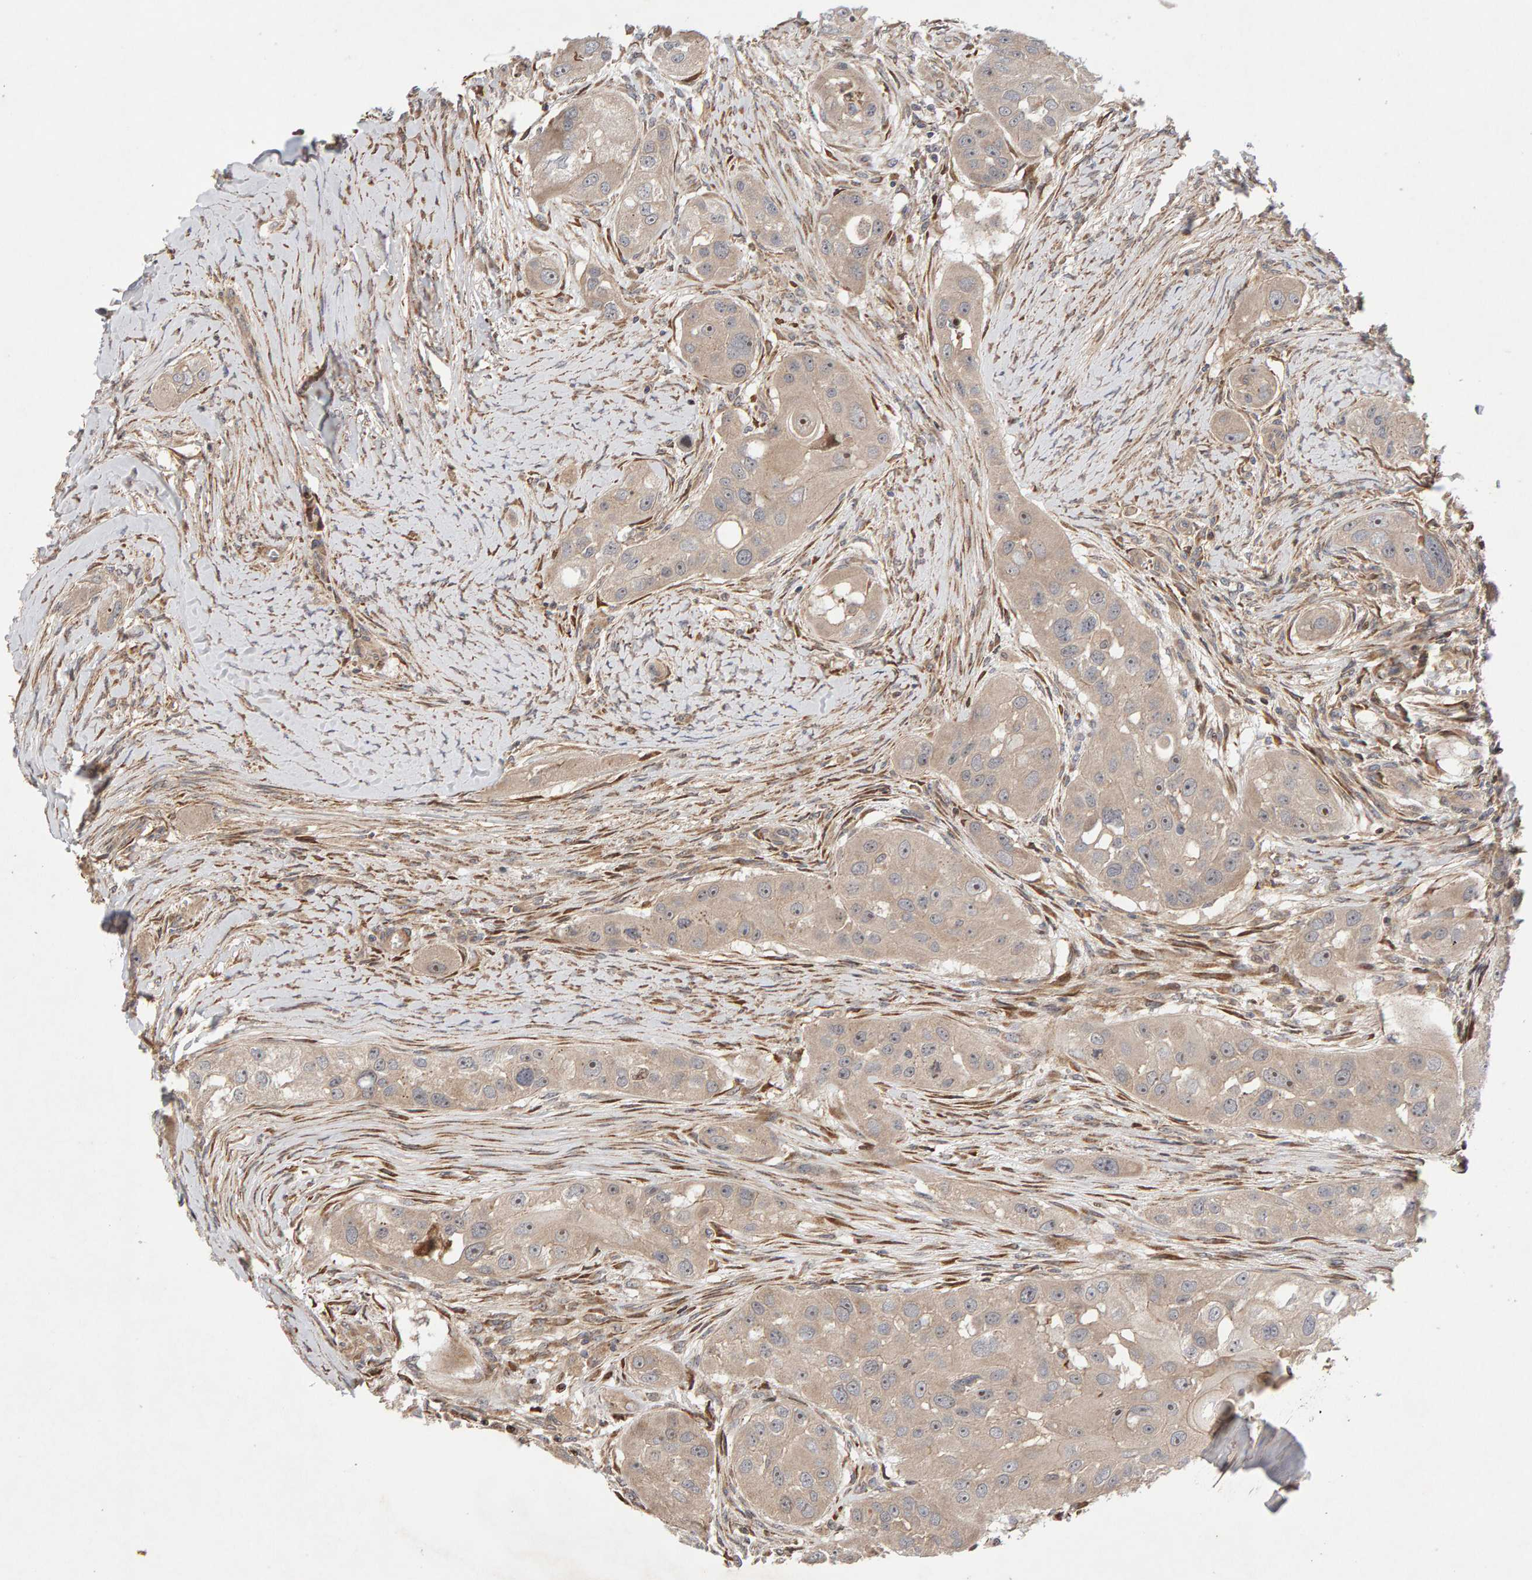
{"staining": {"intensity": "weak", "quantity": "<25%", "location": "cytoplasmic/membranous"}, "tissue": "head and neck cancer", "cell_type": "Tumor cells", "image_type": "cancer", "snomed": [{"axis": "morphology", "description": "Normal tissue, NOS"}, {"axis": "morphology", "description": "Squamous cell carcinoma, NOS"}, {"axis": "topography", "description": "Skeletal muscle"}, {"axis": "topography", "description": "Head-Neck"}], "caption": "Immunohistochemical staining of head and neck cancer exhibits no significant staining in tumor cells.", "gene": "LZTS1", "patient": {"sex": "male", "age": 51}}